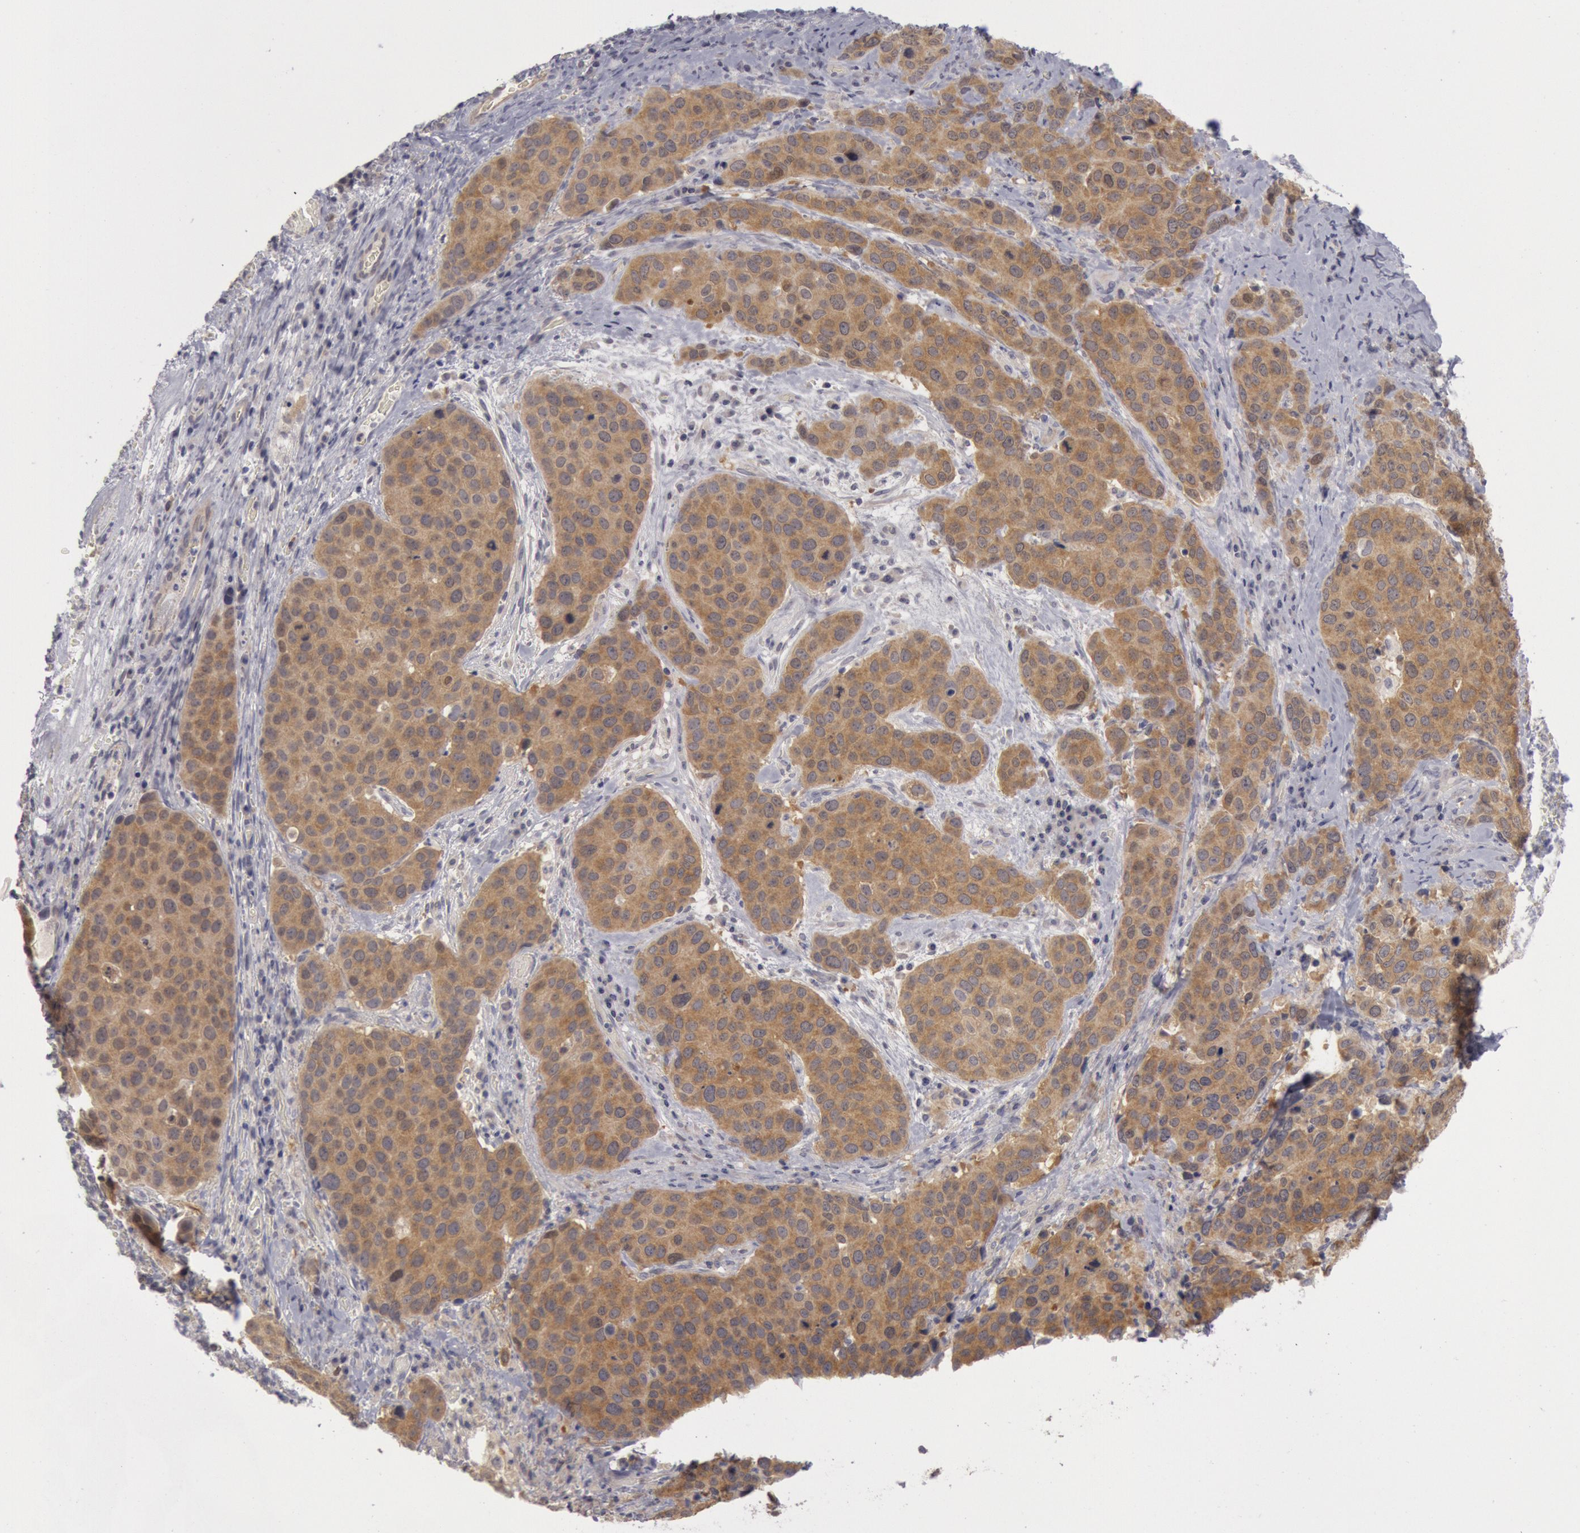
{"staining": {"intensity": "moderate", "quantity": ">75%", "location": "cytoplasmic/membranous"}, "tissue": "cervical cancer", "cell_type": "Tumor cells", "image_type": "cancer", "snomed": [{"axis": "morphology", "description": "Squamous cell carcinoma, NOS"}, {"axis": "topography", "description": "Cervix"}], "caption": "Immunohistochemical staining of cervical cancer exhibits medium levels of moderate cytoplasmic/membranous positivity in approximately >75% of tumor cells. (Stains: DAB (3,3'-diaminobenzidine) in brown, nuclei in blue, Microscopy: brightfield microscopy at high magnification).", "gene": "JOSD1", "patient": {"sex": "female", "age": 54}}